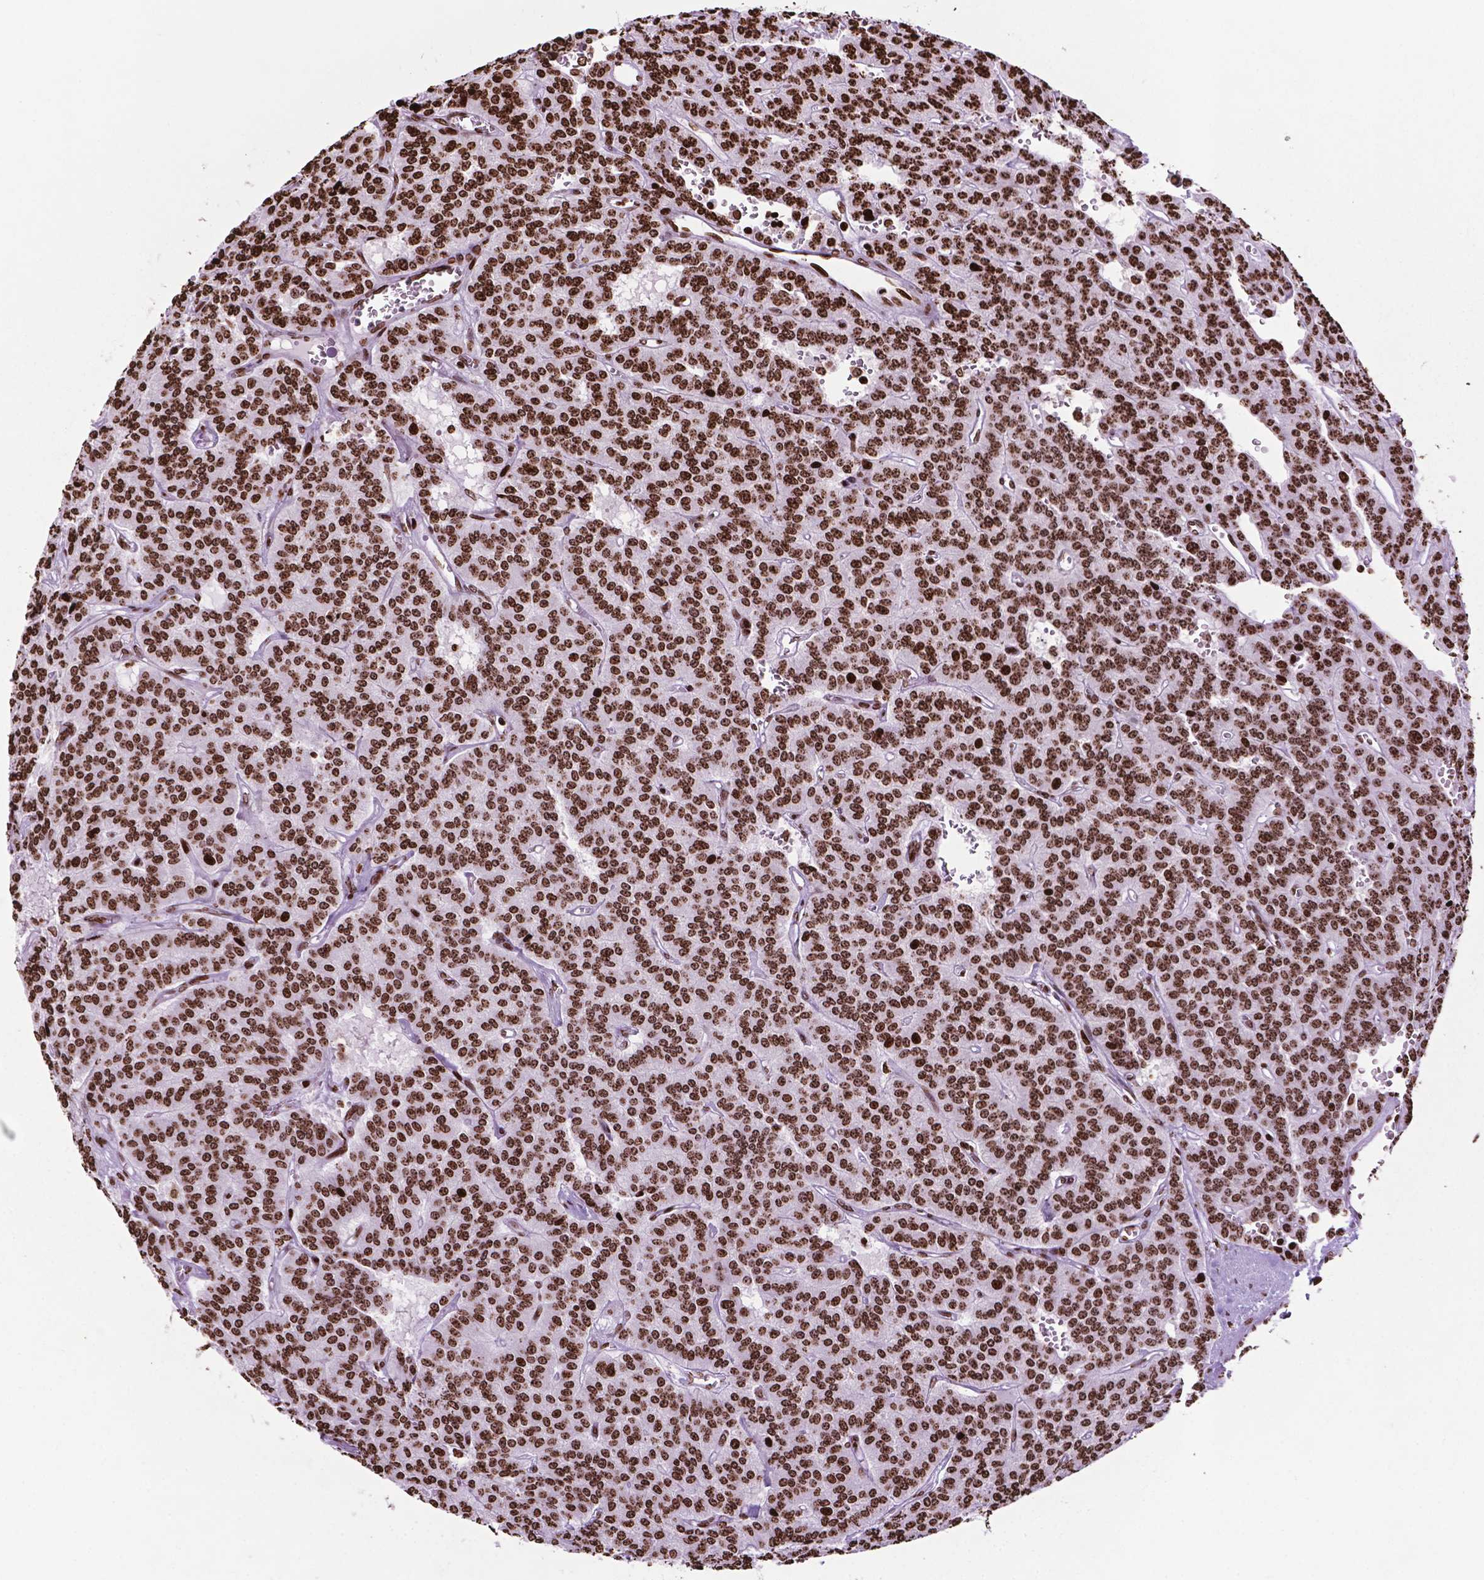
{"staining": {"intensity": "strong", "quantity": ">75%", "location": "nuclear"}, "tissue": "carcinoid", "cell_type": "Tumor cells", "image_type": "cancer", "snomed": [{"axis": "morphology", "description": "Carcinoid, malignant, NOS"}, {"axis": "topography", "description": "Lung"}], "caption": "Carcinoid was stained to show a protein in brown. There is high levels of strong nuclear positivity in about >75% of tumor cells. Using DAB (brown) and hematoxylin (blue) stains, captured at high magnification using brightfield microscopy.", "gene": "TMEM250", "patient": {"sex": "female", "age": 71}}